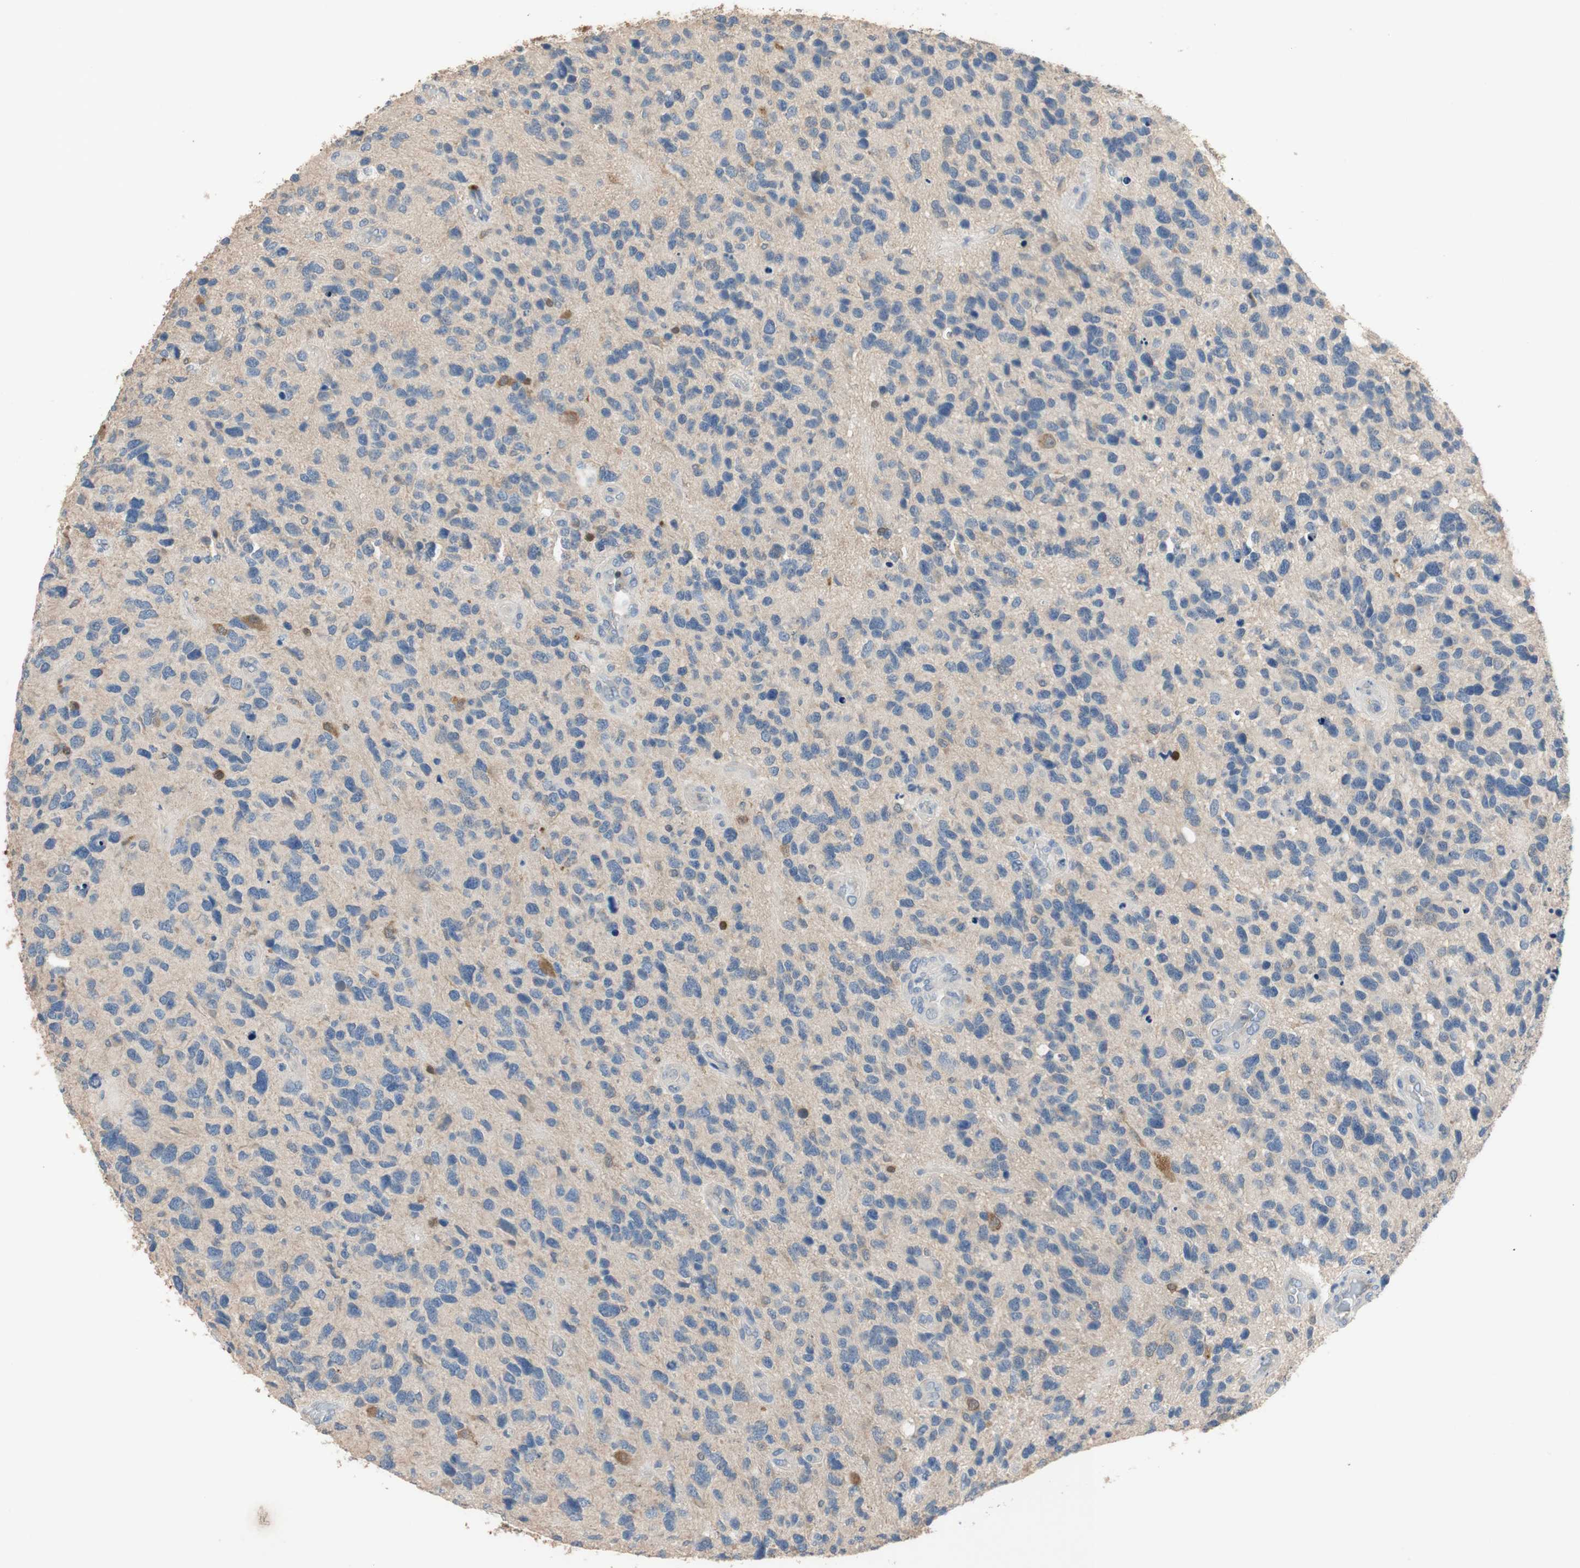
{"staining": {"intensity": "moderate", "quantity": "25%-75%", "location": "cytoplasmic/membranous"}, "tissue": "glioma", "cell_type": "Tumor cells", "image_type": "cancer", "snomed": [{"axis": "morphology", "description": "Glioma, malignant, High grade"}, {"axis": "topography", "description": "Brain"}], "caption": "Tumor cells demonstrate moderate cytoplasmic/membranous positivity in approximately 25%-75% of cells in glioma.", "gene": "ADAP1", "patient": {"sex": "female", "age": 58}}